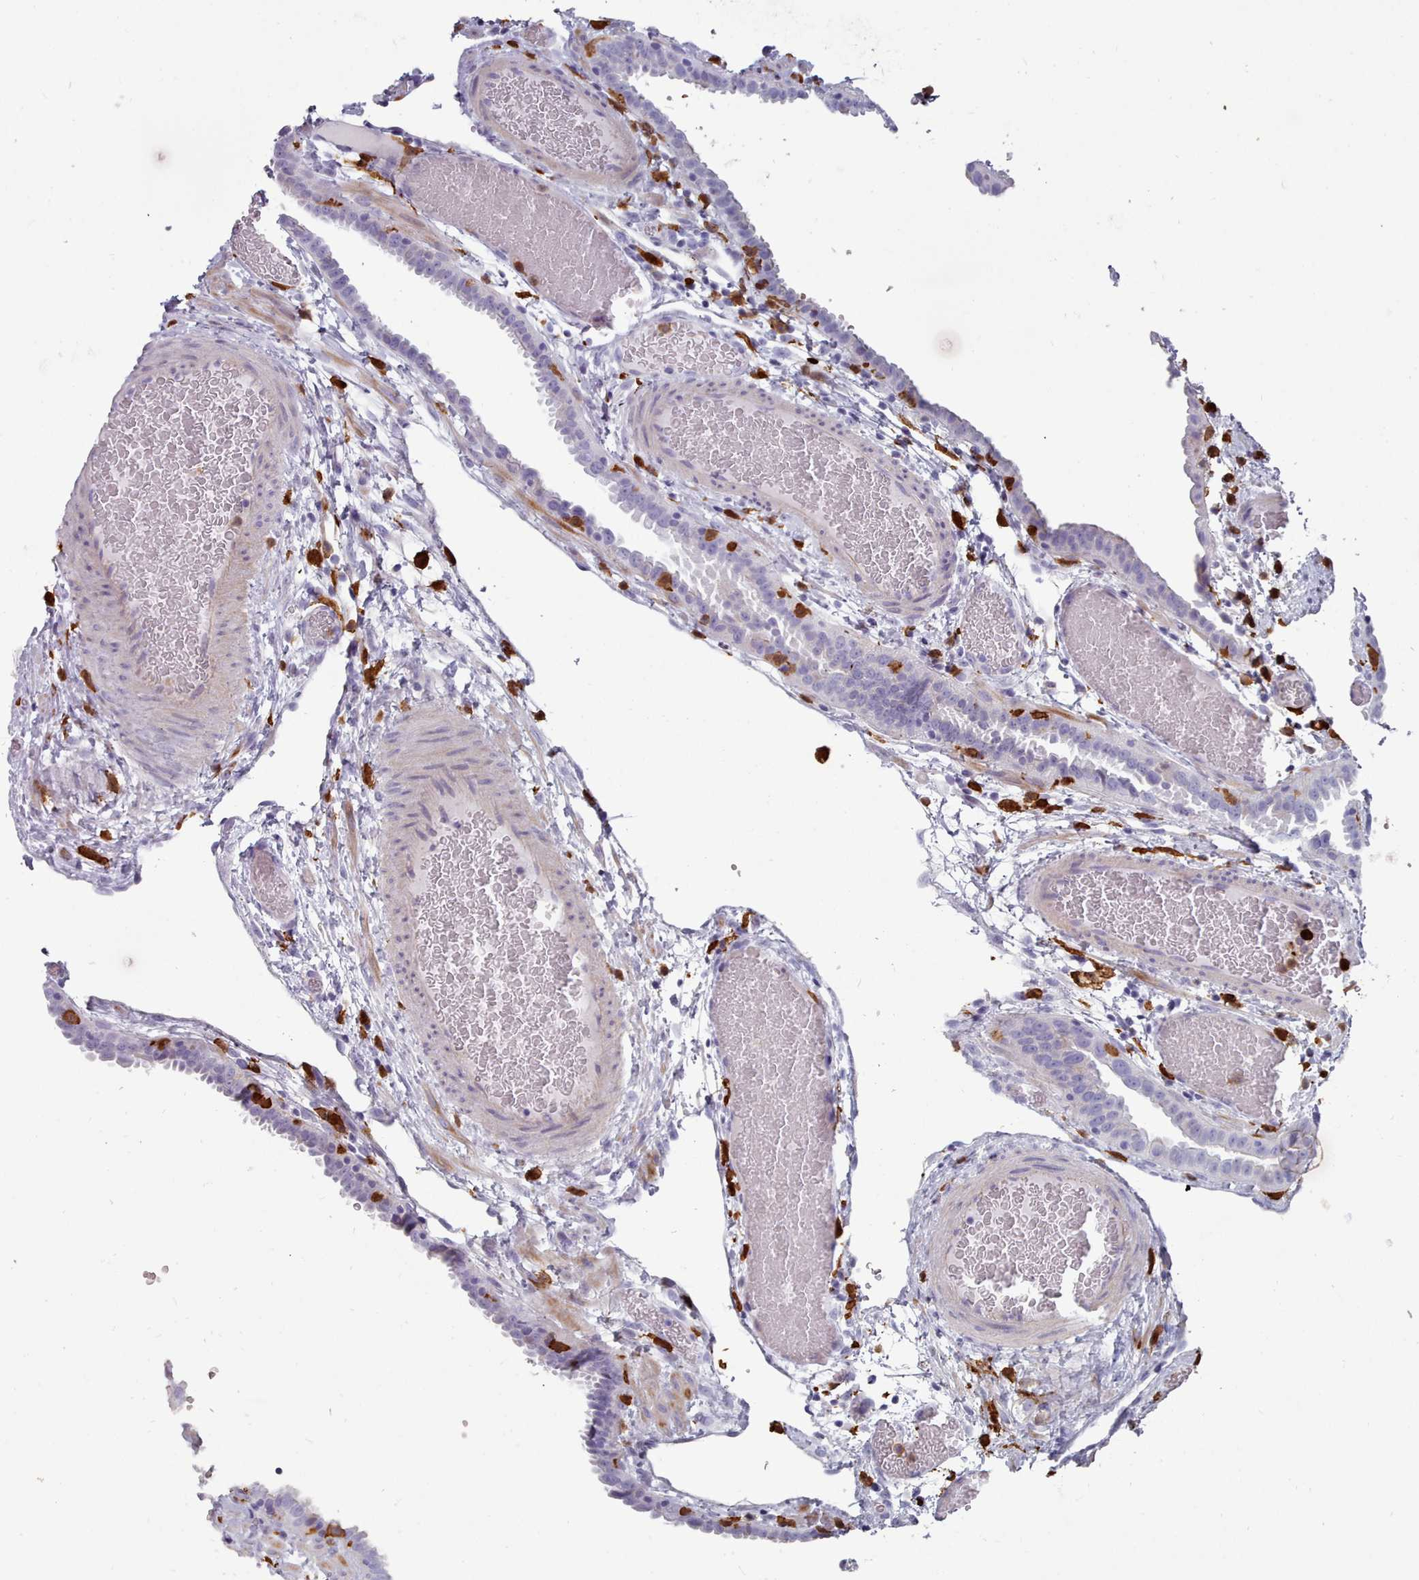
{"staining": {"intensity": "negative", "quantity": "none", "location": "none"}, "tissue": "fallopian tube", "cell_type": "Glandular cells", "image_type": "normal", "snomed": [{"axis": "morphology", "description": "Normal tissue, NOS"}, {"axis": "topography", "description": "Fallopian tube"}], "caption": "This is an immunohistochemistry (IHC) photomicrograph of normal fallopian tube. There is no positivity in glandular cells.", "gene": "AIF1", "patient": {"sex": "female", "age": 37}}